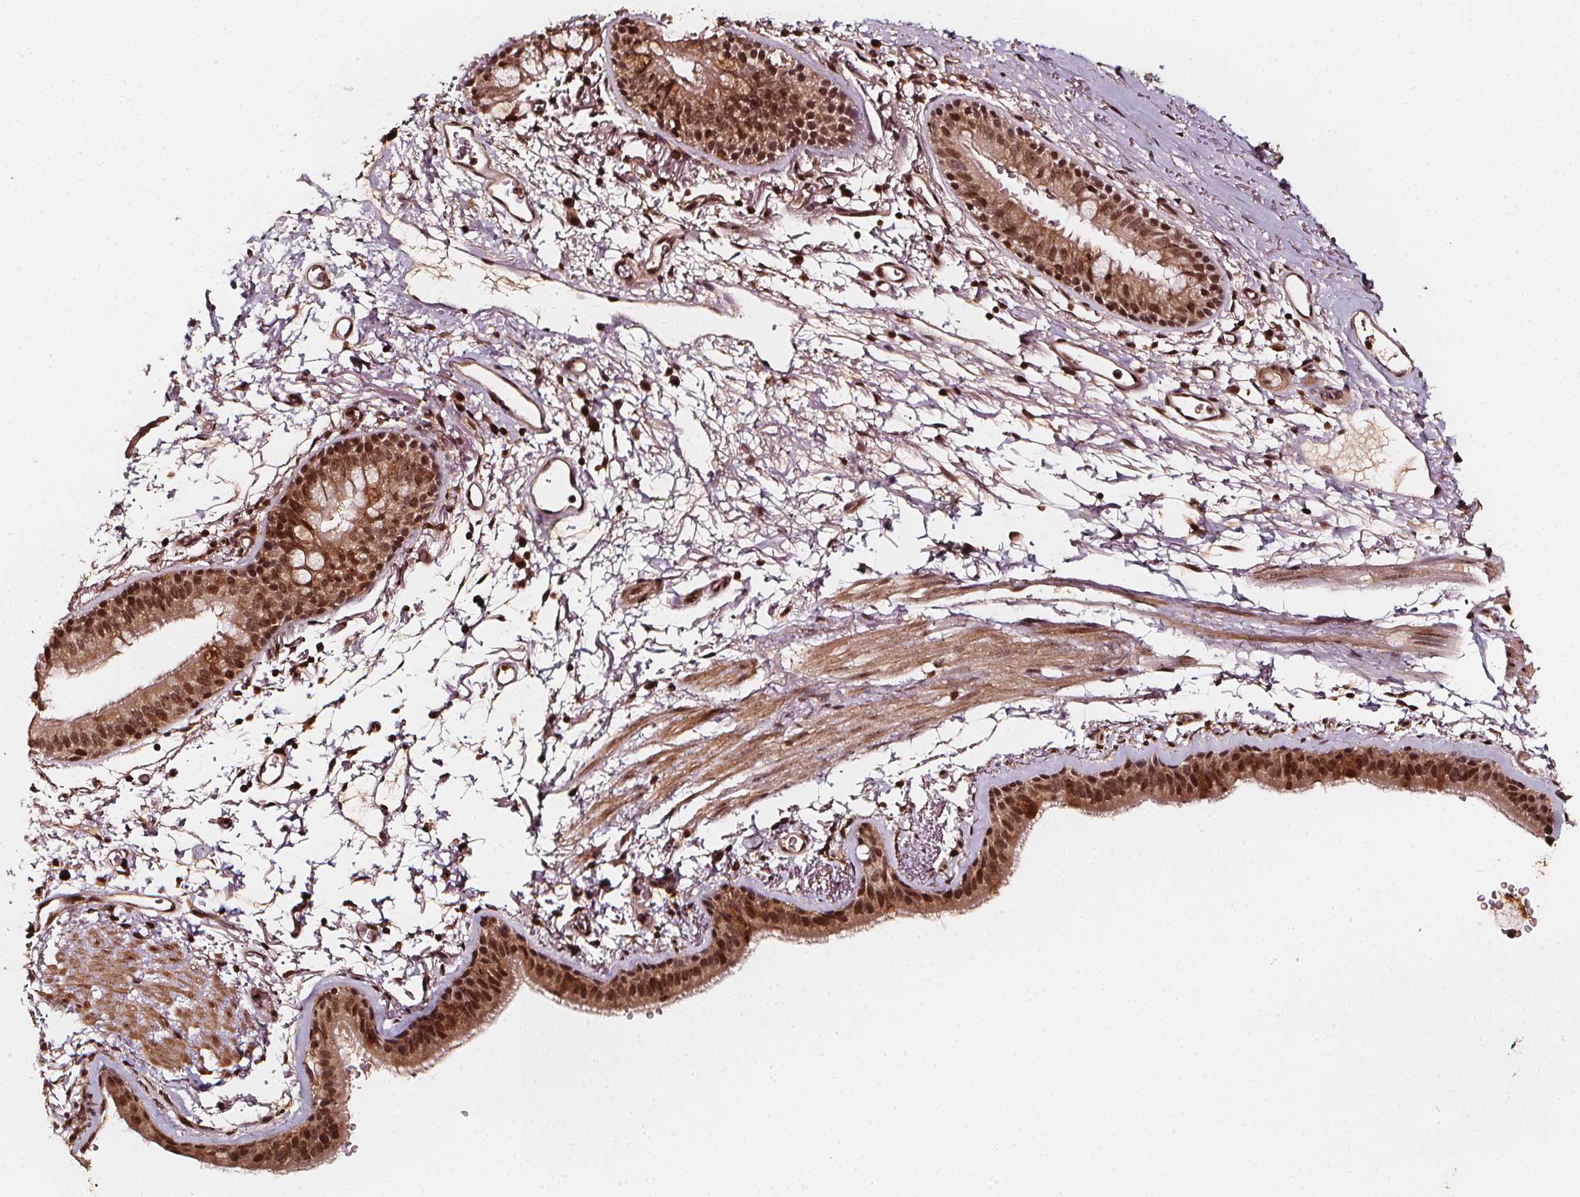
{"staining": {"intensity": "strong", "quantity": ">75%", "location": "cytoplasmic/membranous,nuclear"}, "tissue": "bronchus", "cell_type": "Respiratory epithelial cells", "image_type": "normal", "snomed": [{"axis": "morphology", "description": "Normal tissue, NOS"}, {"axis": "topography", "description": "Lymph node"}, {"axis": "topography", "description": "Bronchus"}], "caption": "This histopathology image exhibits immunohistochemistry staining of unremarkable human bronchus, with high strong cytoplasmic/membranous,nuclear staining in approximately >75% of respiratory epithelial cells.", "gene": "EXOSC9", "patient": {"sex": "female", "age": 70}}